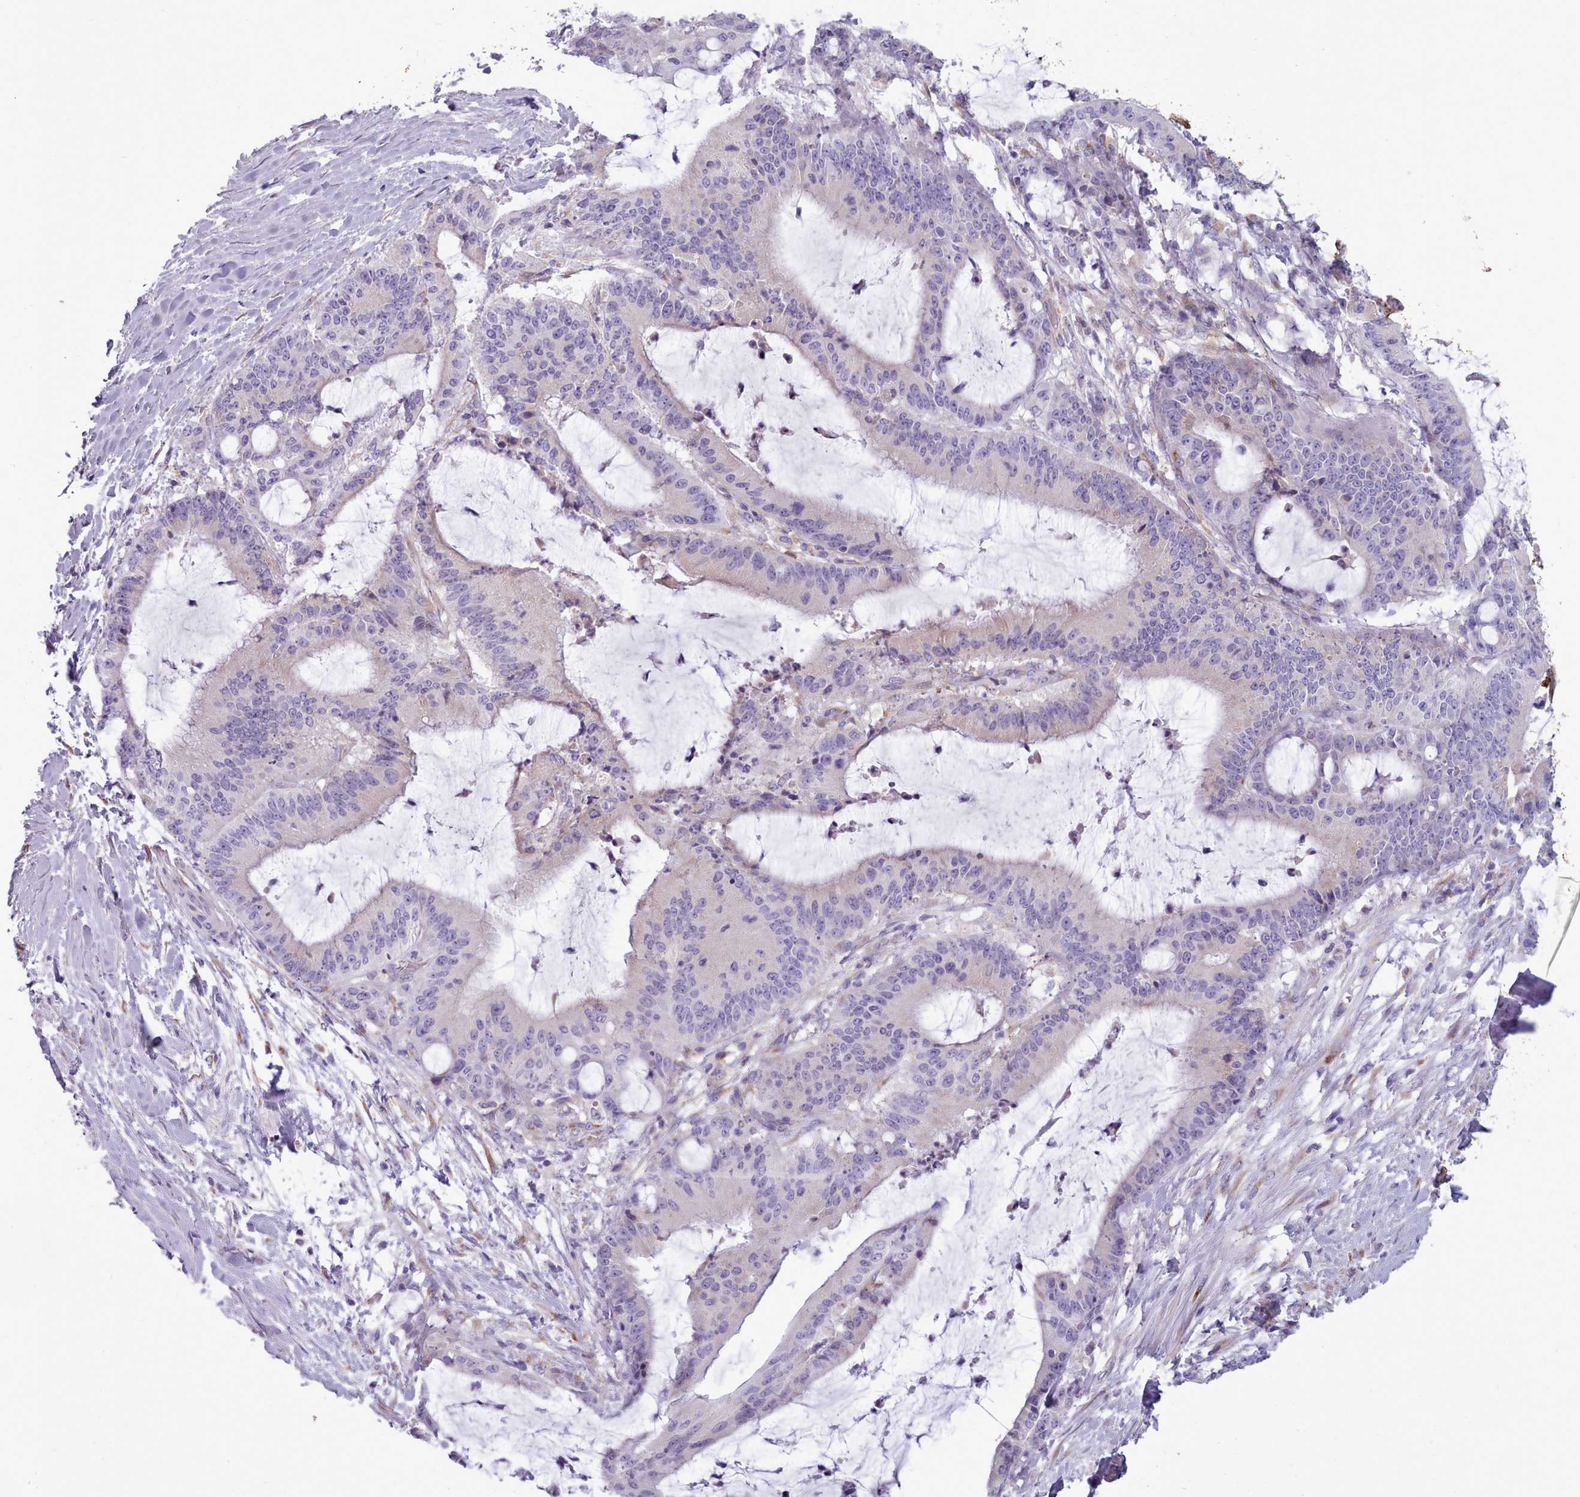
{"staining": {"intensity": "negative", "quantity": "none", "location": "none"}, "tissue": "liver cancer", "cell_type": "Tumor cells", "image_type": "cancer", "snomed": [{"axis": "morphology", "description": "Normal tissue, NOS"}, {"axis": "morphology", "description": "Cholangiocarcinoma"}, {"axis": "topography", "description": "Liver"}, {"axis": "topography", "description": "Peripheral nerve tissue"}], "caption": "High magnification brightfield microscopy of liver cancer stained with DAB (3,3'-diaminobenzidine) (brown) and counterstained with hematoxylin (blue): tumor cells show no significant staining.", "gene": "MYRFL", "patient": {"sex": "female", "age": 73}}